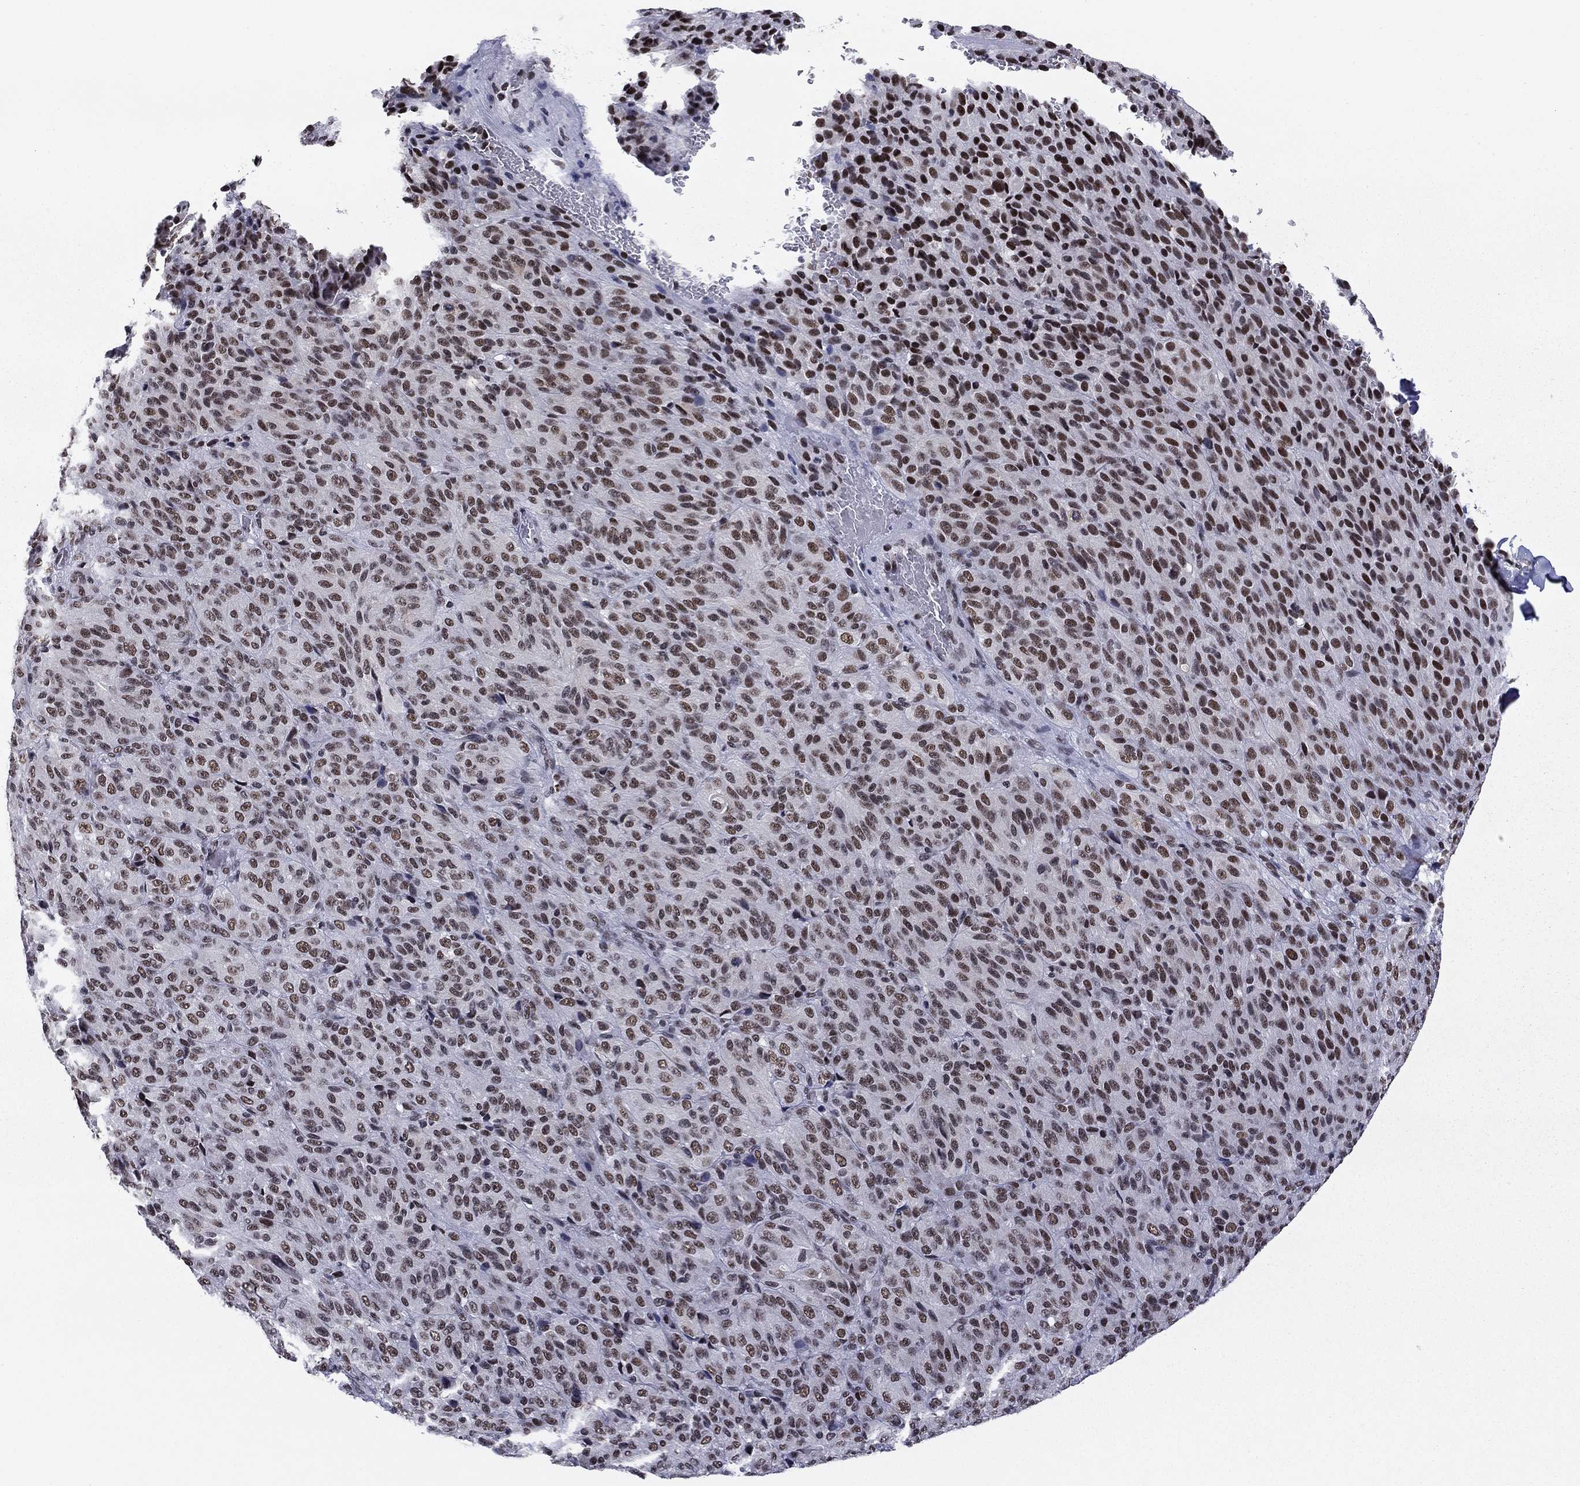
{"staining": {"intensity": "moderate", "quantity": ">75%", "location": "nuclear"}, "tissue": "melanoma", "cell_type": "Tumor cells", "image_type": "cancer", "snomed": [{"axis": "morphology", "description": "Malignant melanoma, Metastatic site"}, {"axis": "topography", "description": "Brain"}], "caption": "This is an image of immunohistochemistry (IHC) staining of melanoma, which shows moderate expression in the nuclear of tumor cells.", "gene": "ETV5", "patient": {"sex": "female", "age": 56}}